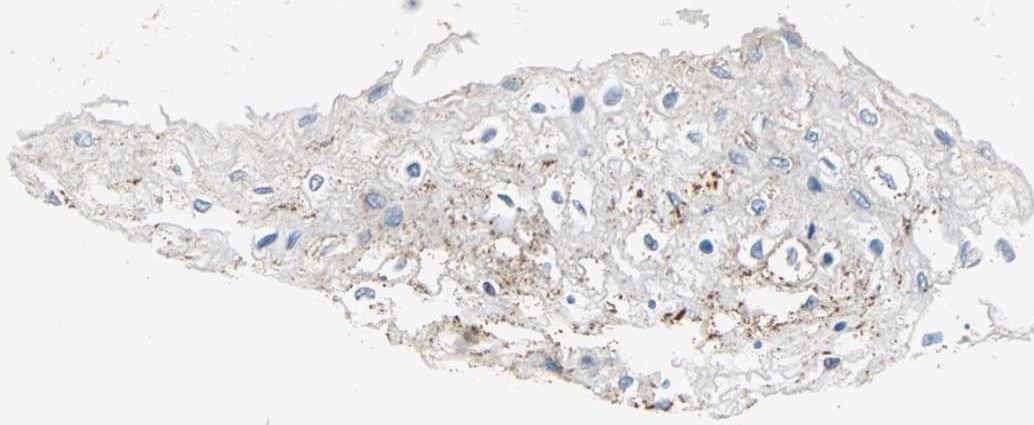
{"staining": {"intensity": "moderate", "quantity": "<25%", "location": "cytoplasmic/membranous"}, "tissue": "esophagus", "cell_type": "Squamous epithelial cells", "image_type": "normal", "snomed": [{"axis": "morphology", "description": "Normal tissue, NOS"}, {"axis": "topography", "description": "Esophagus"}], "caption": "Benign esophagus was stained to show a protein in brown. There is low levels of moderate cytoplasmic/membranous expression in about <25% of squamous epithelial cells.", "gene": "TST", "patient": {"sex": "female", "age": 72}}